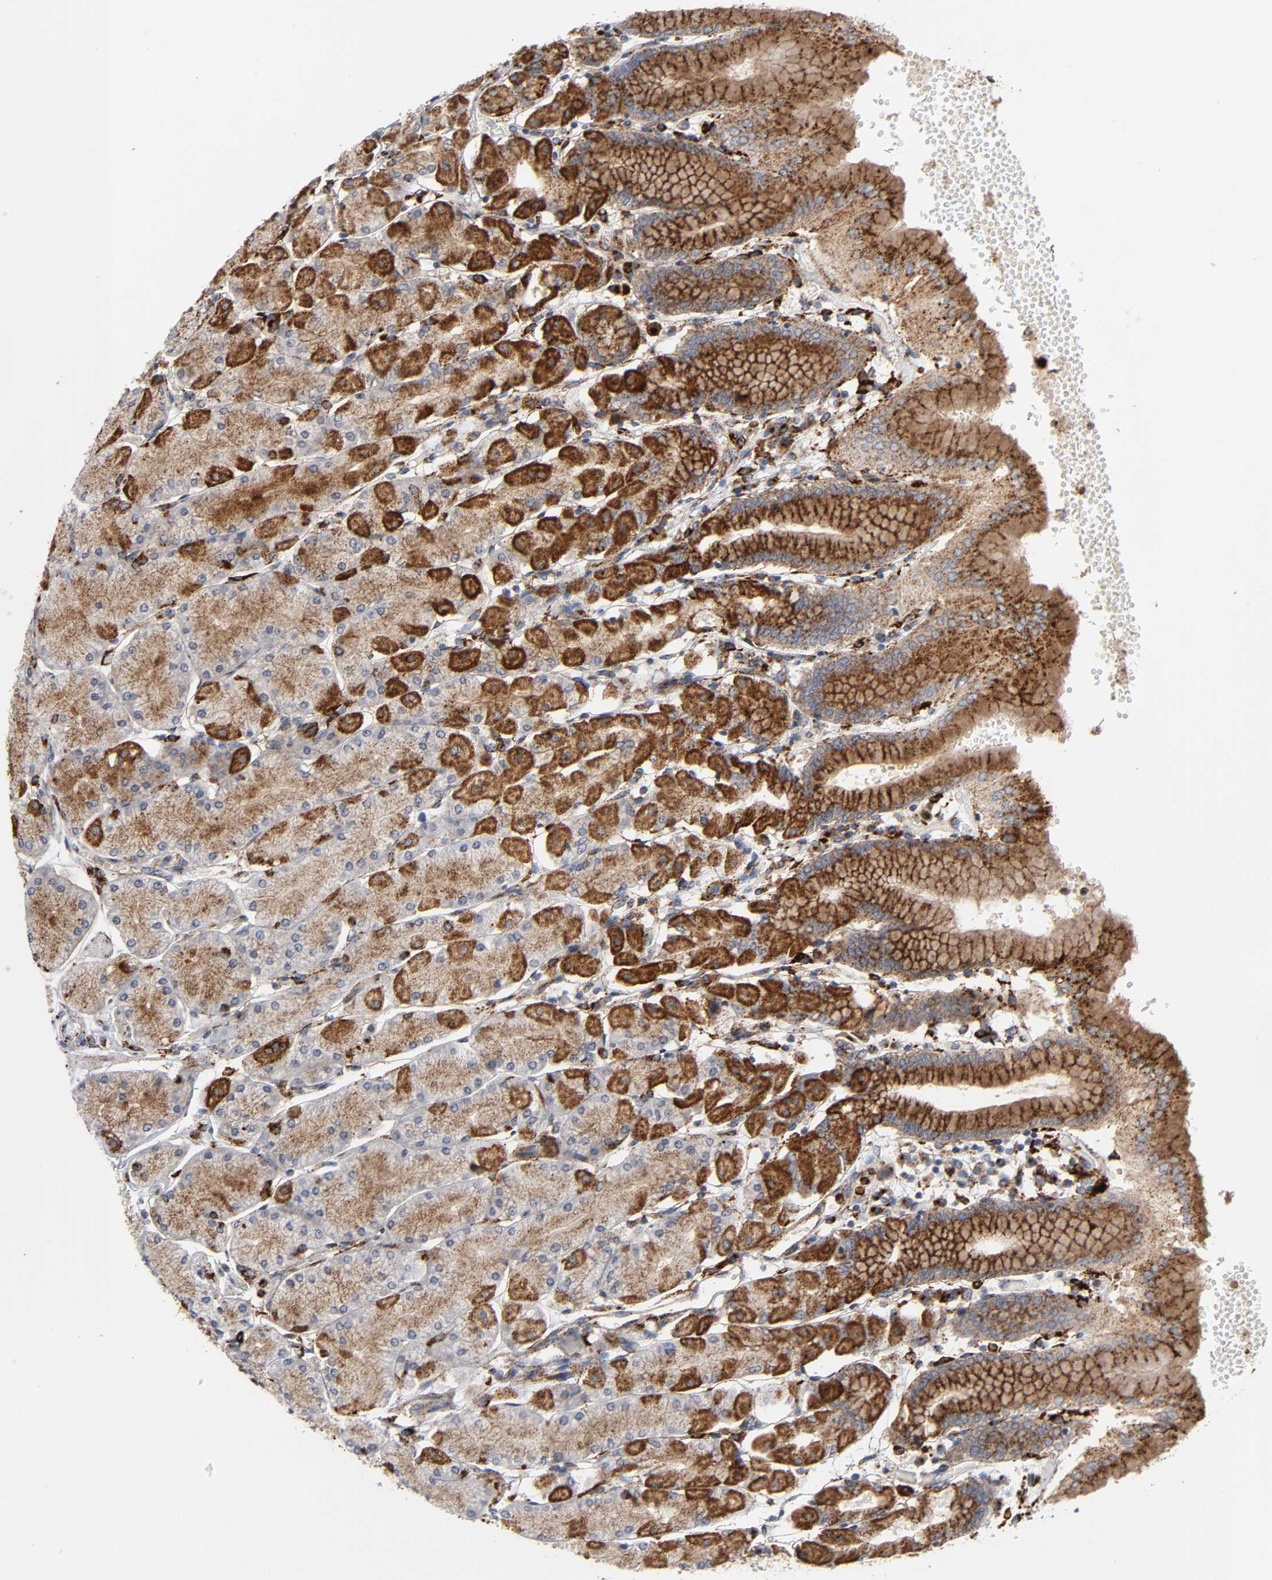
{"staining": {"intensity": "strong", "quantity": ">75%", "location": "cytoplasmic/membranous"}, "tissue": "stomach", "cell_type": "Glandular cells", "image_type": "normal", "snomed": [{"axis": "morphology", "description": "Normal tissue, NOS"}, {"axis": "topography", "description": "Stomach, upper"}, {"axis": "topography", "description": "Stomach"}], "caption": "This image exhibits IHC staining of benign human stomach, with high strong cytoplasmic/membranous positivity in approximately >75% of glandular cells.", "gene": "PSAP", "patient": {"sex": "male", "age": 76}}